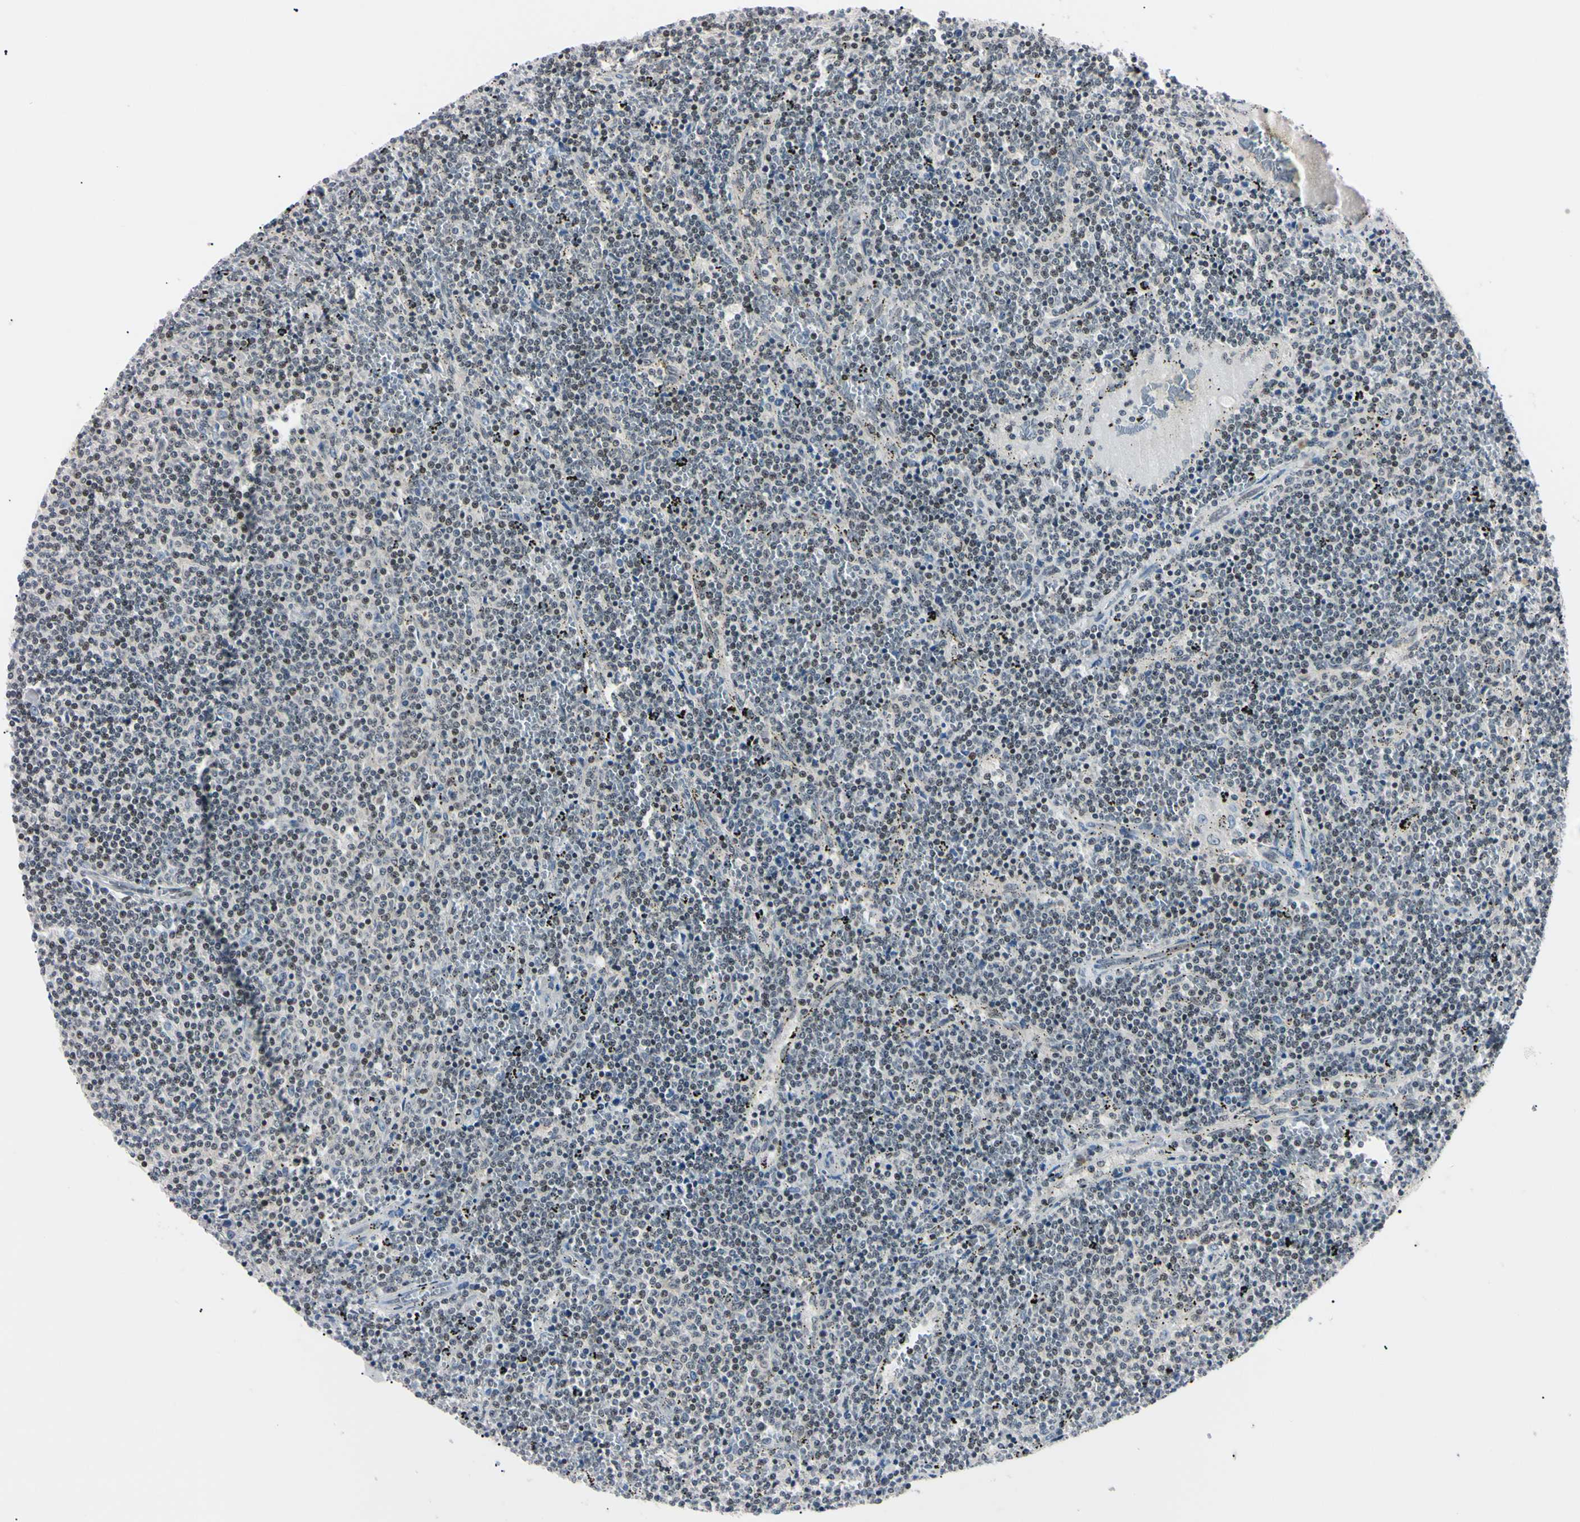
{"staining": {"intensity": "negative", "quantity": "none", "location": "none"}, "tissue": "lymphoma", "cell_type": "Tumor cells", "image_type": "cancer", "snomed": [{"axis": "morphology", "description": "Malignant lymphoma, non-Hodgkin's type, Low grade"}, {"axis": "topography", "description": "Spleen"}], "caption": "Human low-grade malignant lymphoma, non-Hodgkin's type stained for a protein using immunohistochemistry (IHC) shows no staining in tumor cells.", "gene": "C1orf174", "patient": {"sex": "female", "age": 50}}